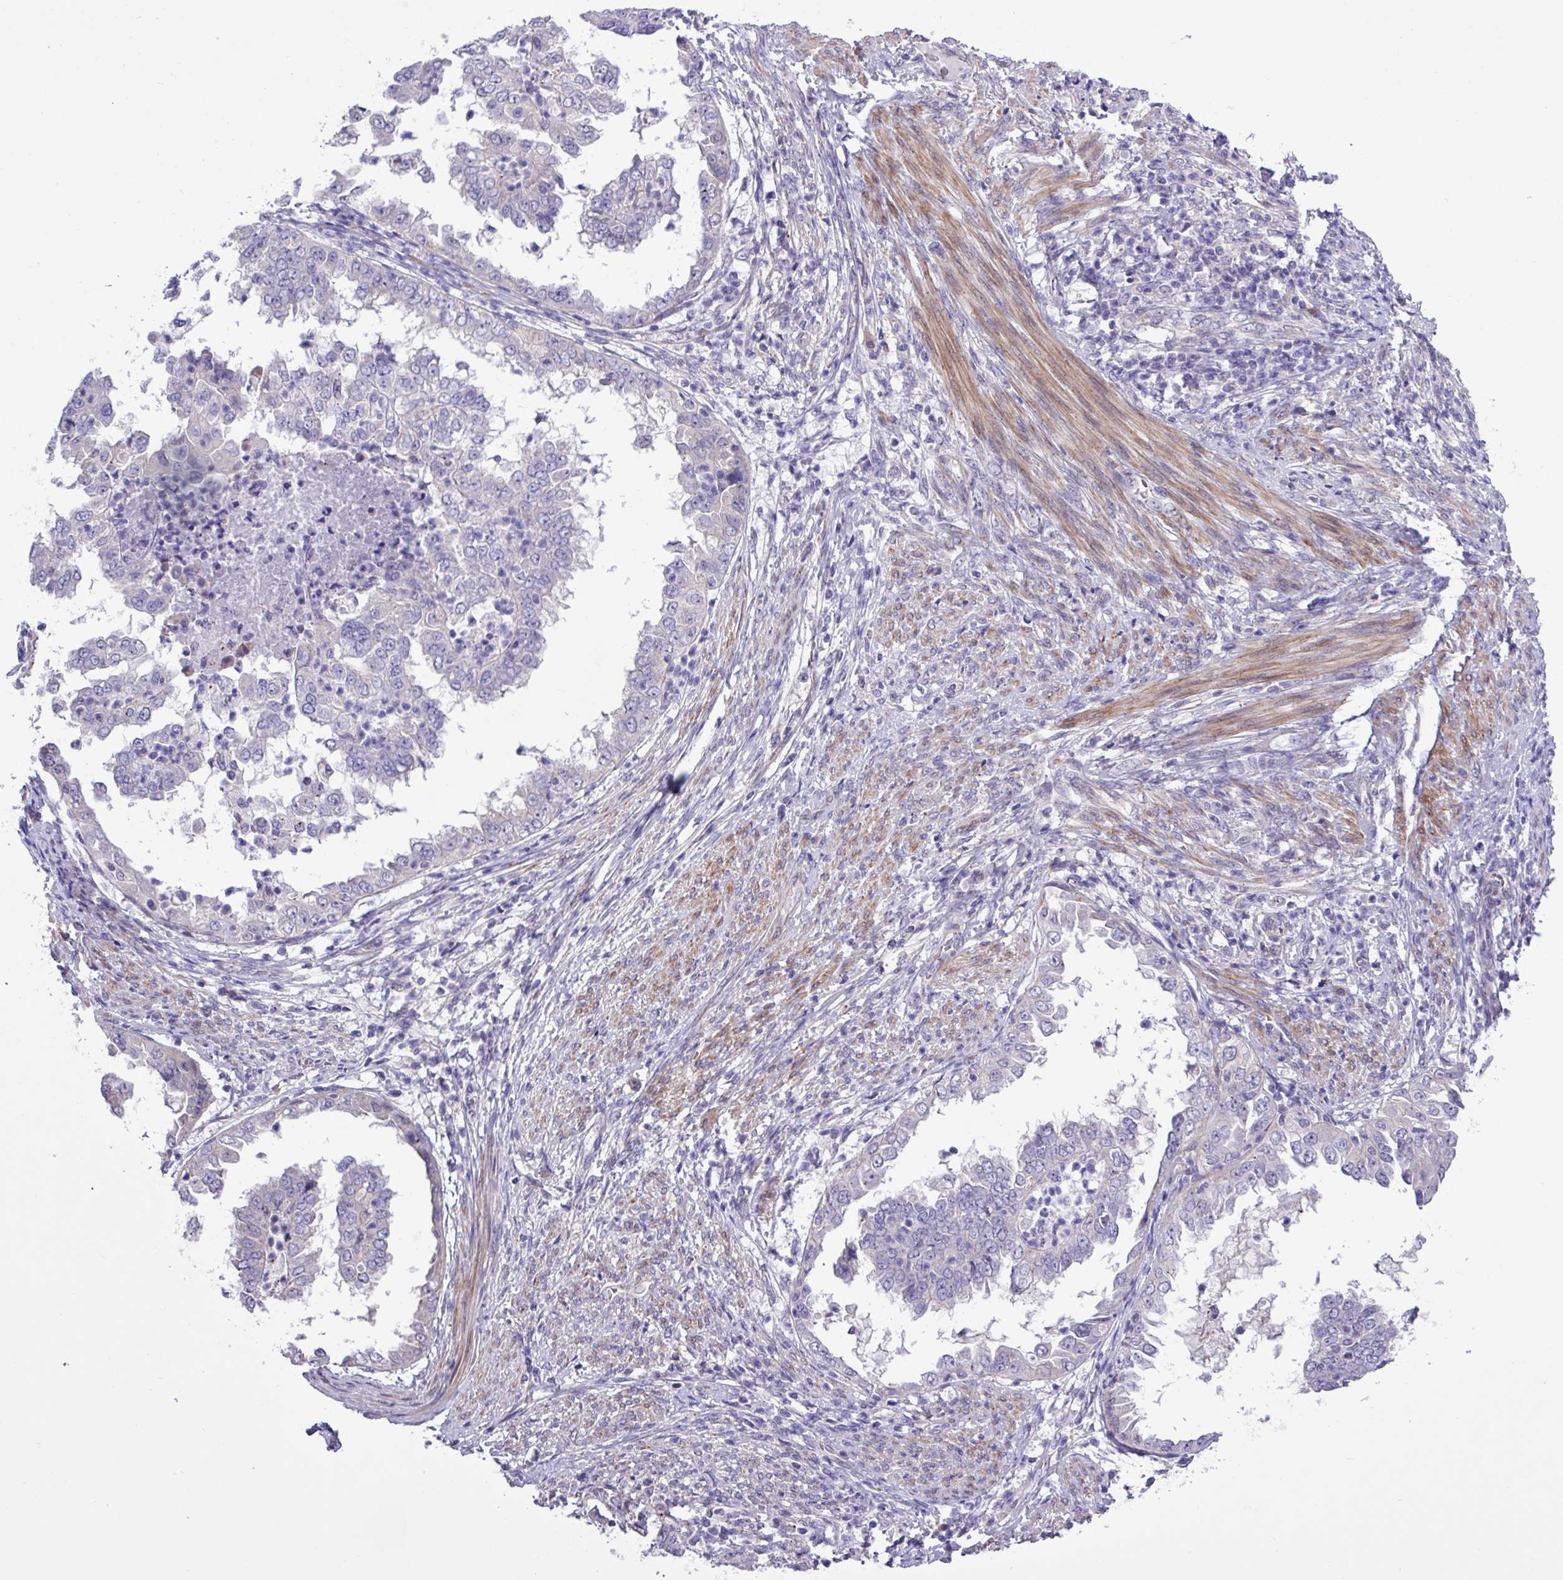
{"staining": {"intensity": "negative", "quantity": "none", "location": "none"}, "tissue": "endometrial cancer", "cell_type": "Tumor cells", "image_type": "cancer", "snomed": [{"axis": "morphology", "description": "Adenocarcinoma, NOS"}, {"axis": "topography", "description": "Endometrium"}], "caption": "An image of endometrial cancer stained for a protein reveals no brown staining in tumor cells. (DAB (3,3'-diaminobenzidine) immunohistochemistry with hematoxylin counter stain).", "gene": "SPINK8", "patient": {"sex": "female", "age": 85}}